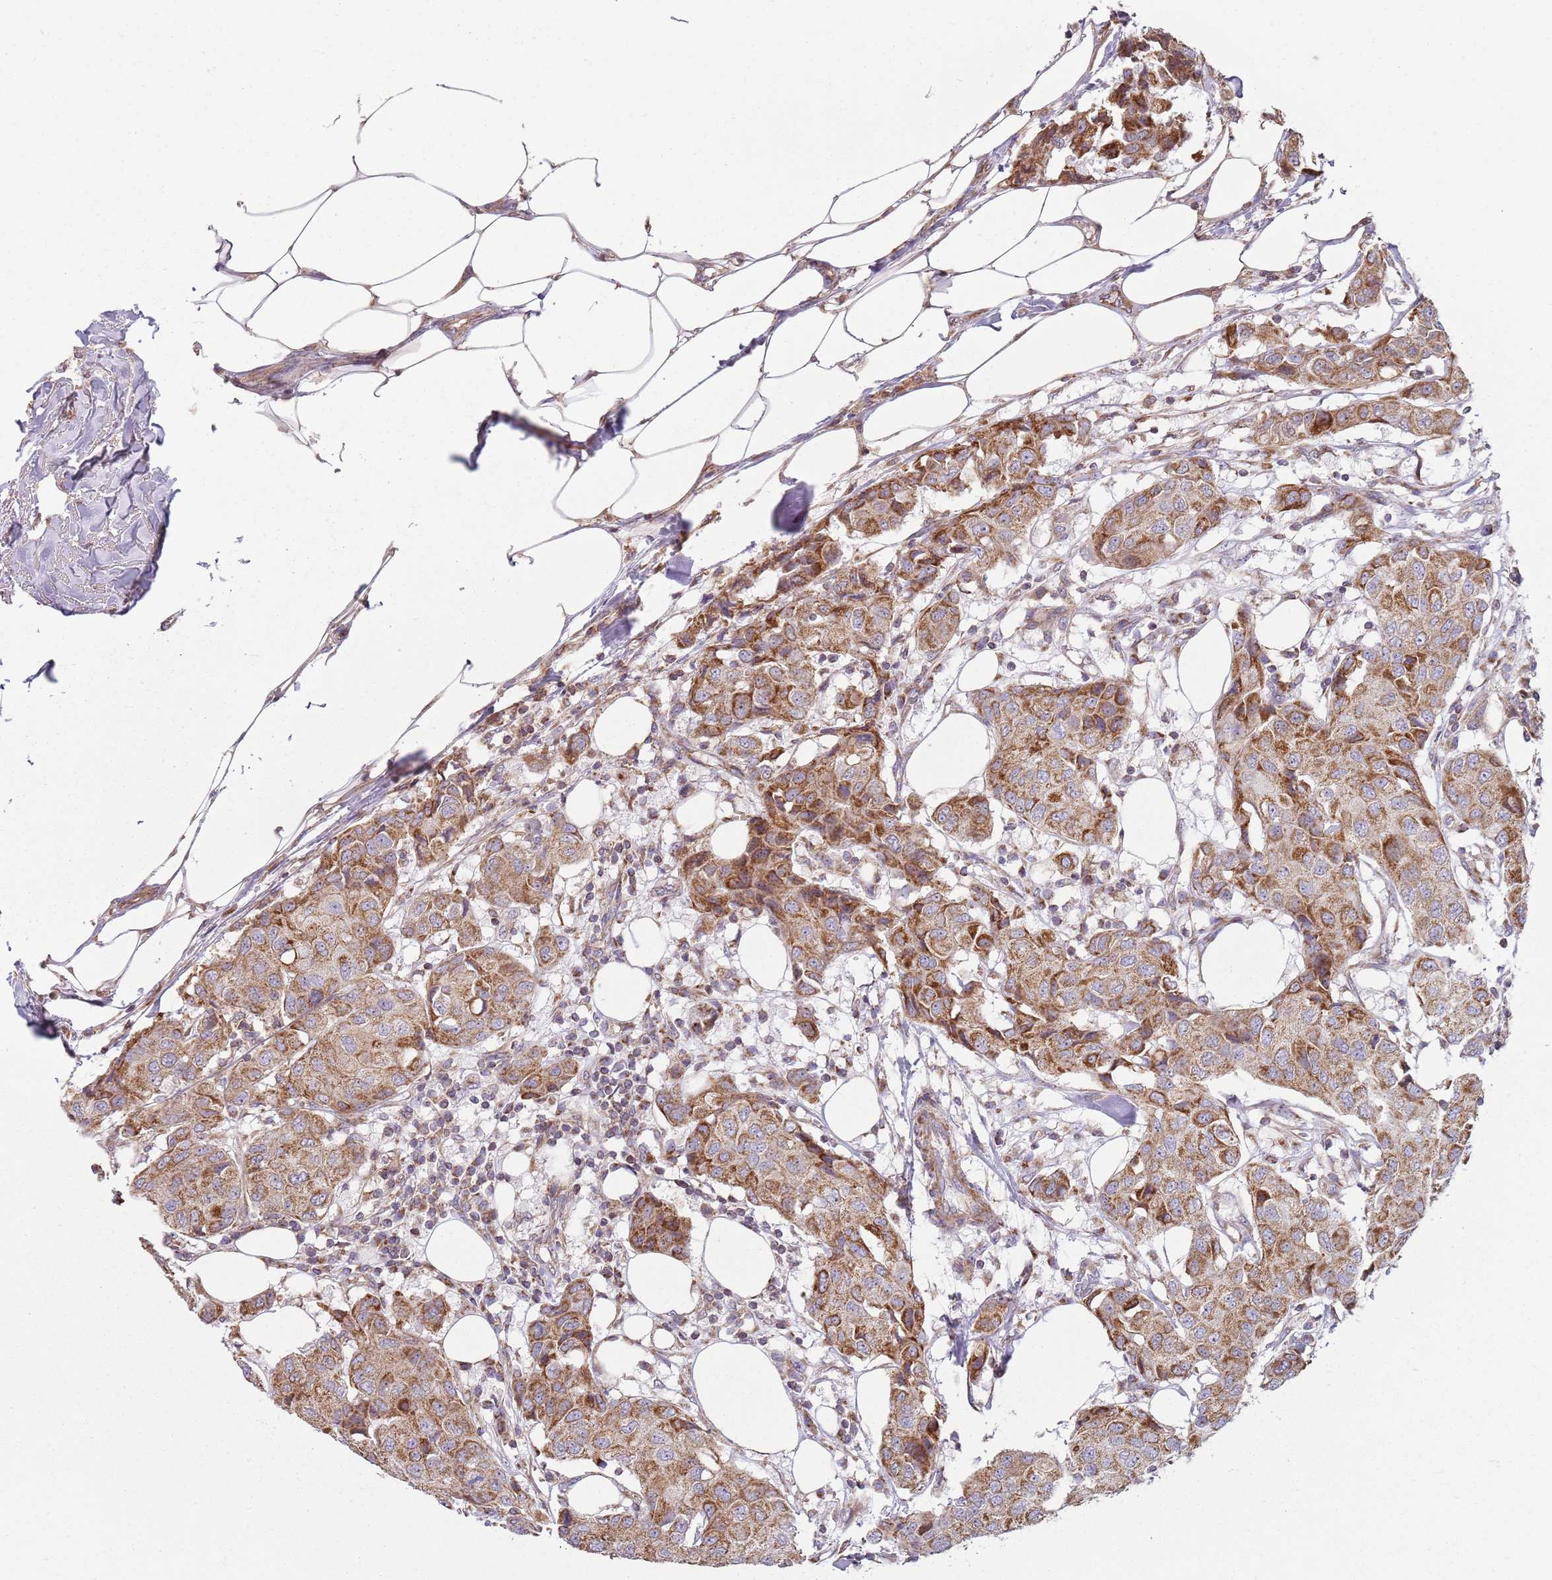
{"staining": {"intensity": "moderate", "quantity": ">75%", "location": "cytoplasmic/membranous"}, "tissue": "breast cancer", "cell_type": "Tumor cells", "image_type": "cancer", "snomed": [{"axis": "morphology", "description": "Duct carcinoma"}, {"axis": "topography", "description": "Breast"}], "caption": "A photomicrograph showing moderate cytoplasmic/membranous positivity in approximately >75% of tumor cells in breast infiltrating ductal carcinoma, as visualized by brown immunohistochemical staining.", "gene": "GAS8", "patient": {"sex": "female", "age": 80}}